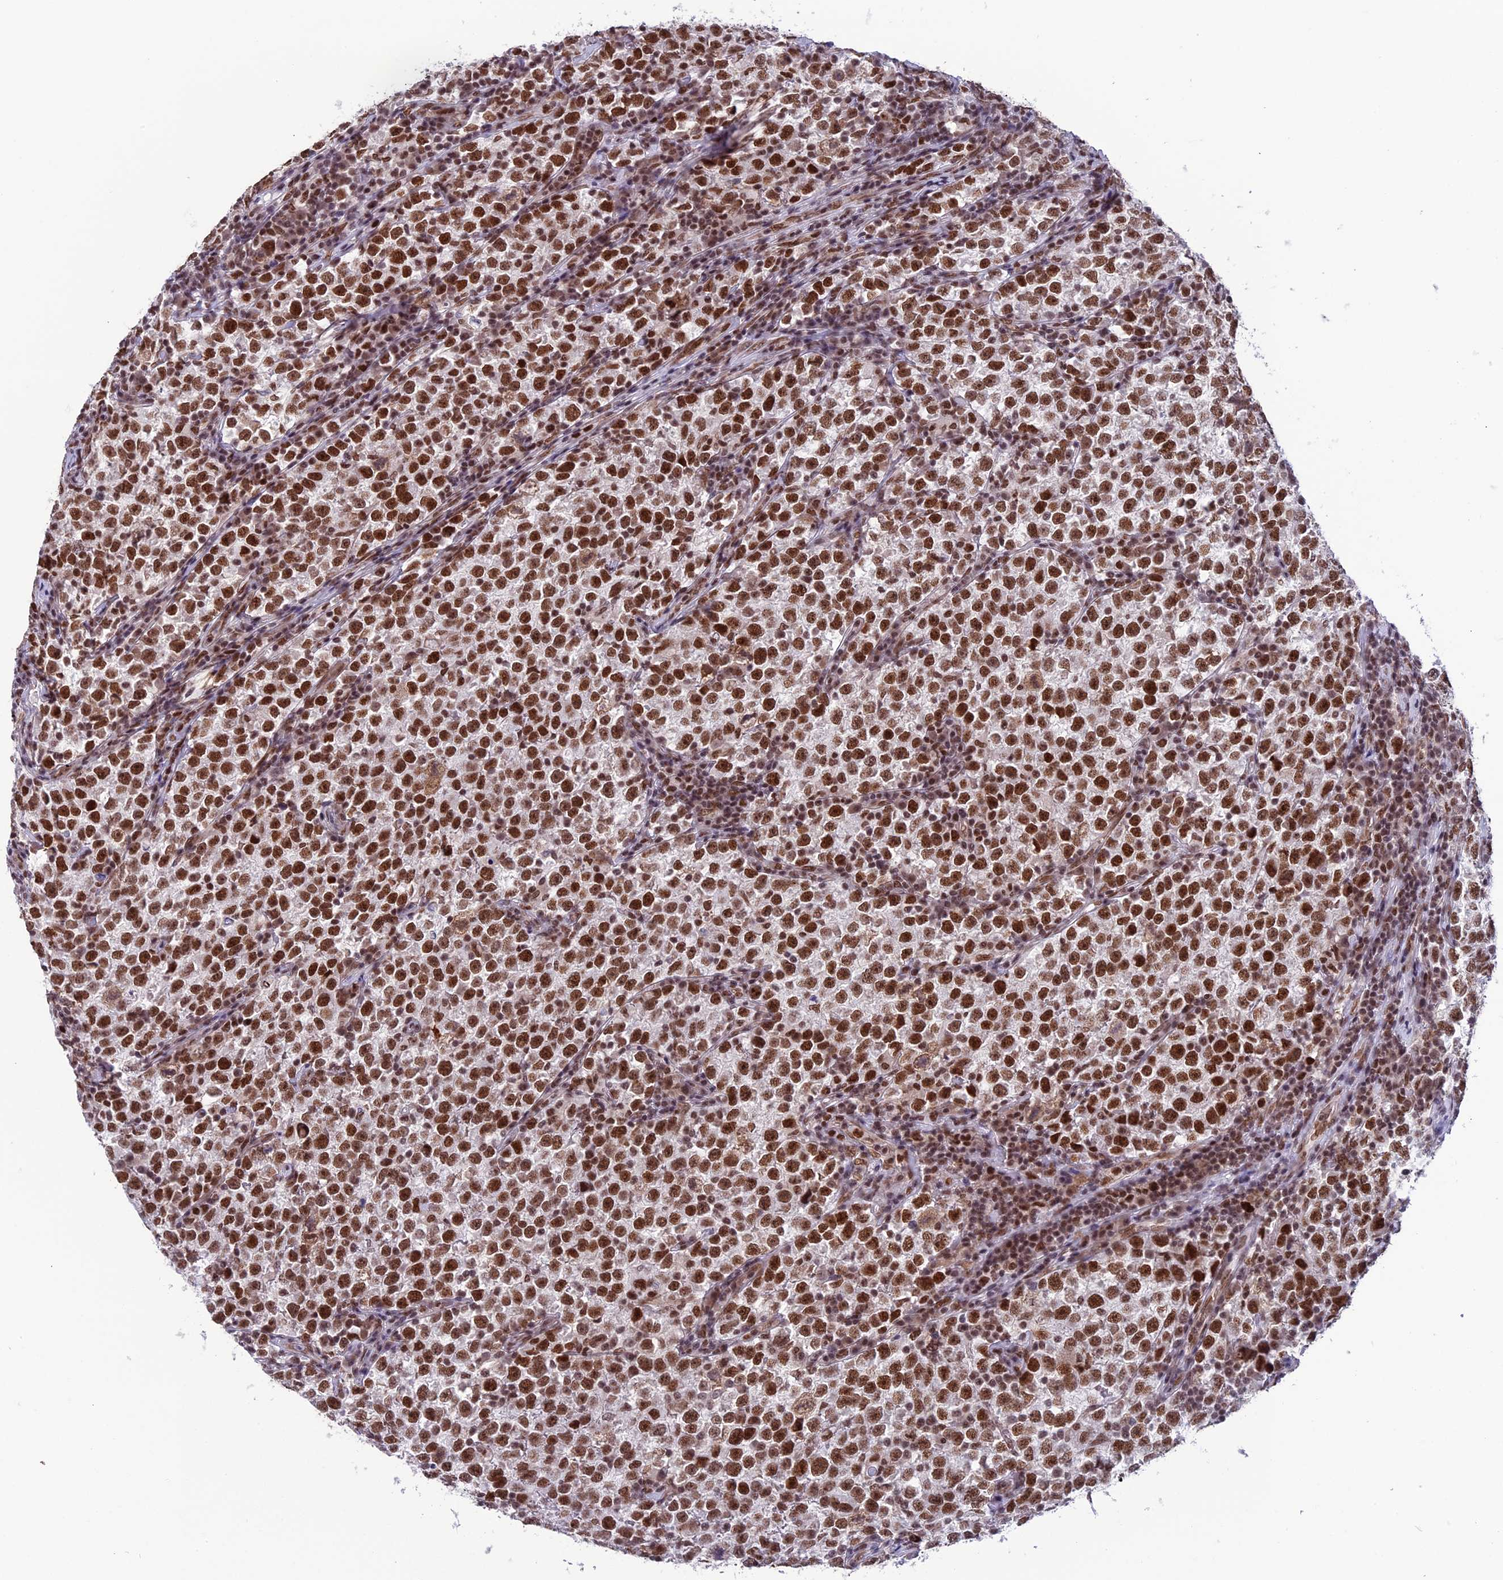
{"staining": {"intensity": "strong", "quantity": ">75%", "location": "nuclear"}, "tissue": "testis cancer", "cell_type": "Tumor cells", "image_type": "cancer", "snomed": [{"axis": "morphology", "description": "Normal tissue, NOS"}, {"axis": "morphology", "description": "Seminoma, NOS"}, {"axis": "topography", "description": "Testis"}], "caption": "Protein staining of testis cancer (seminoma) tissue demonstrates strong nuclear staining in about >75% of tumor cells.", "gene": "MPHOSPH8", "patient": {"sex": "male", "age": 43}}